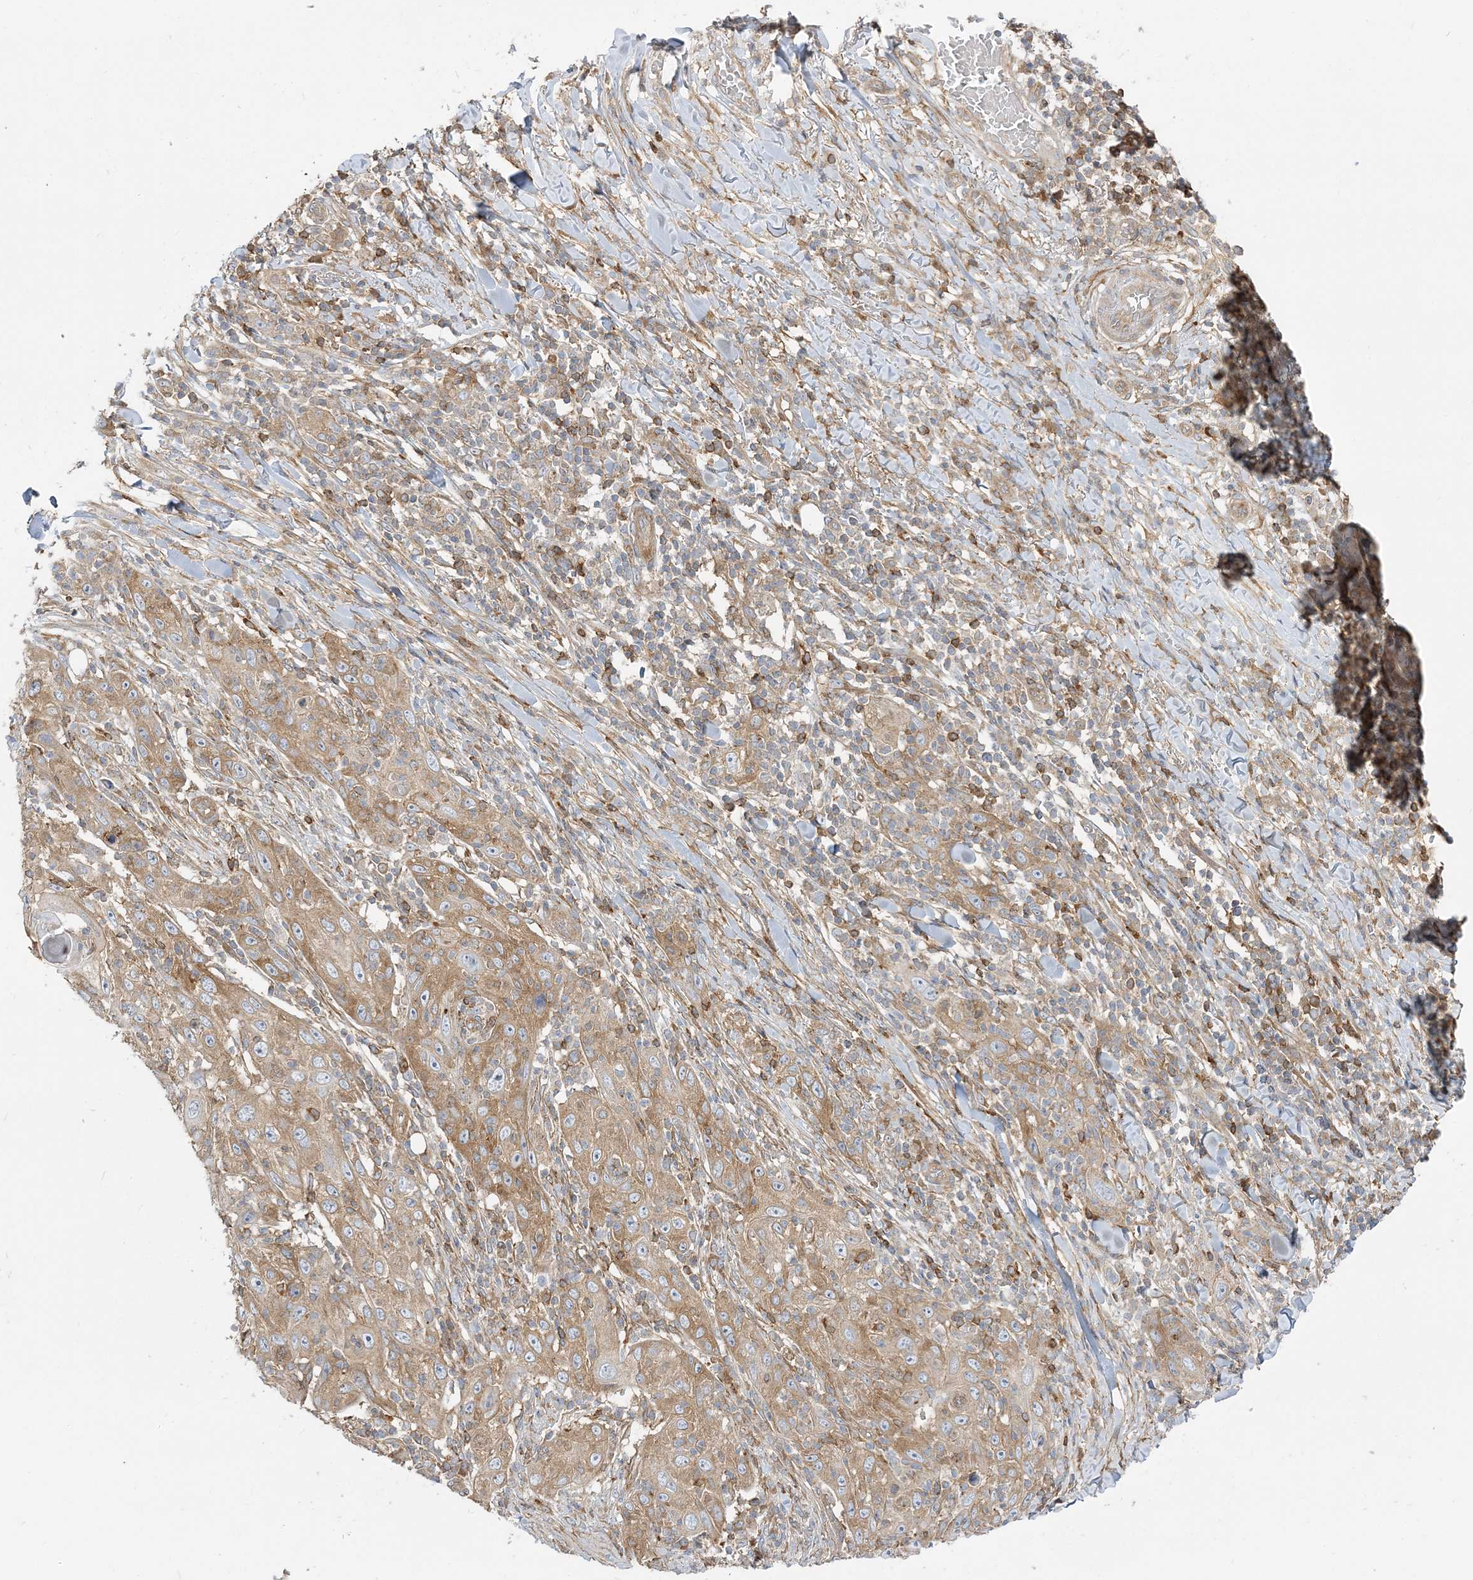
{"staining": {"intensity": "moderate", "quantity": ">75%", "location": "cytoplasmic/membranous"}, "tissue": "skin cancer", "cell_type": "Tumor cells", "image_type": "cancer", "snomed": [{"axis": "morphology", "description": "Squamous cell carcinoma, NOS"}, {"axis": "topography", "description": "Skin"}], "caption": "Squamous cell carcinoma (skin) stained with DAB immunohistochemistry (IHC) demonstrates medium levels of moderate cytoplasmic/membranous expression in about >75% of tumor cells.", "gene": "STAM", "patient": {"sex": "female", "age": 88}}